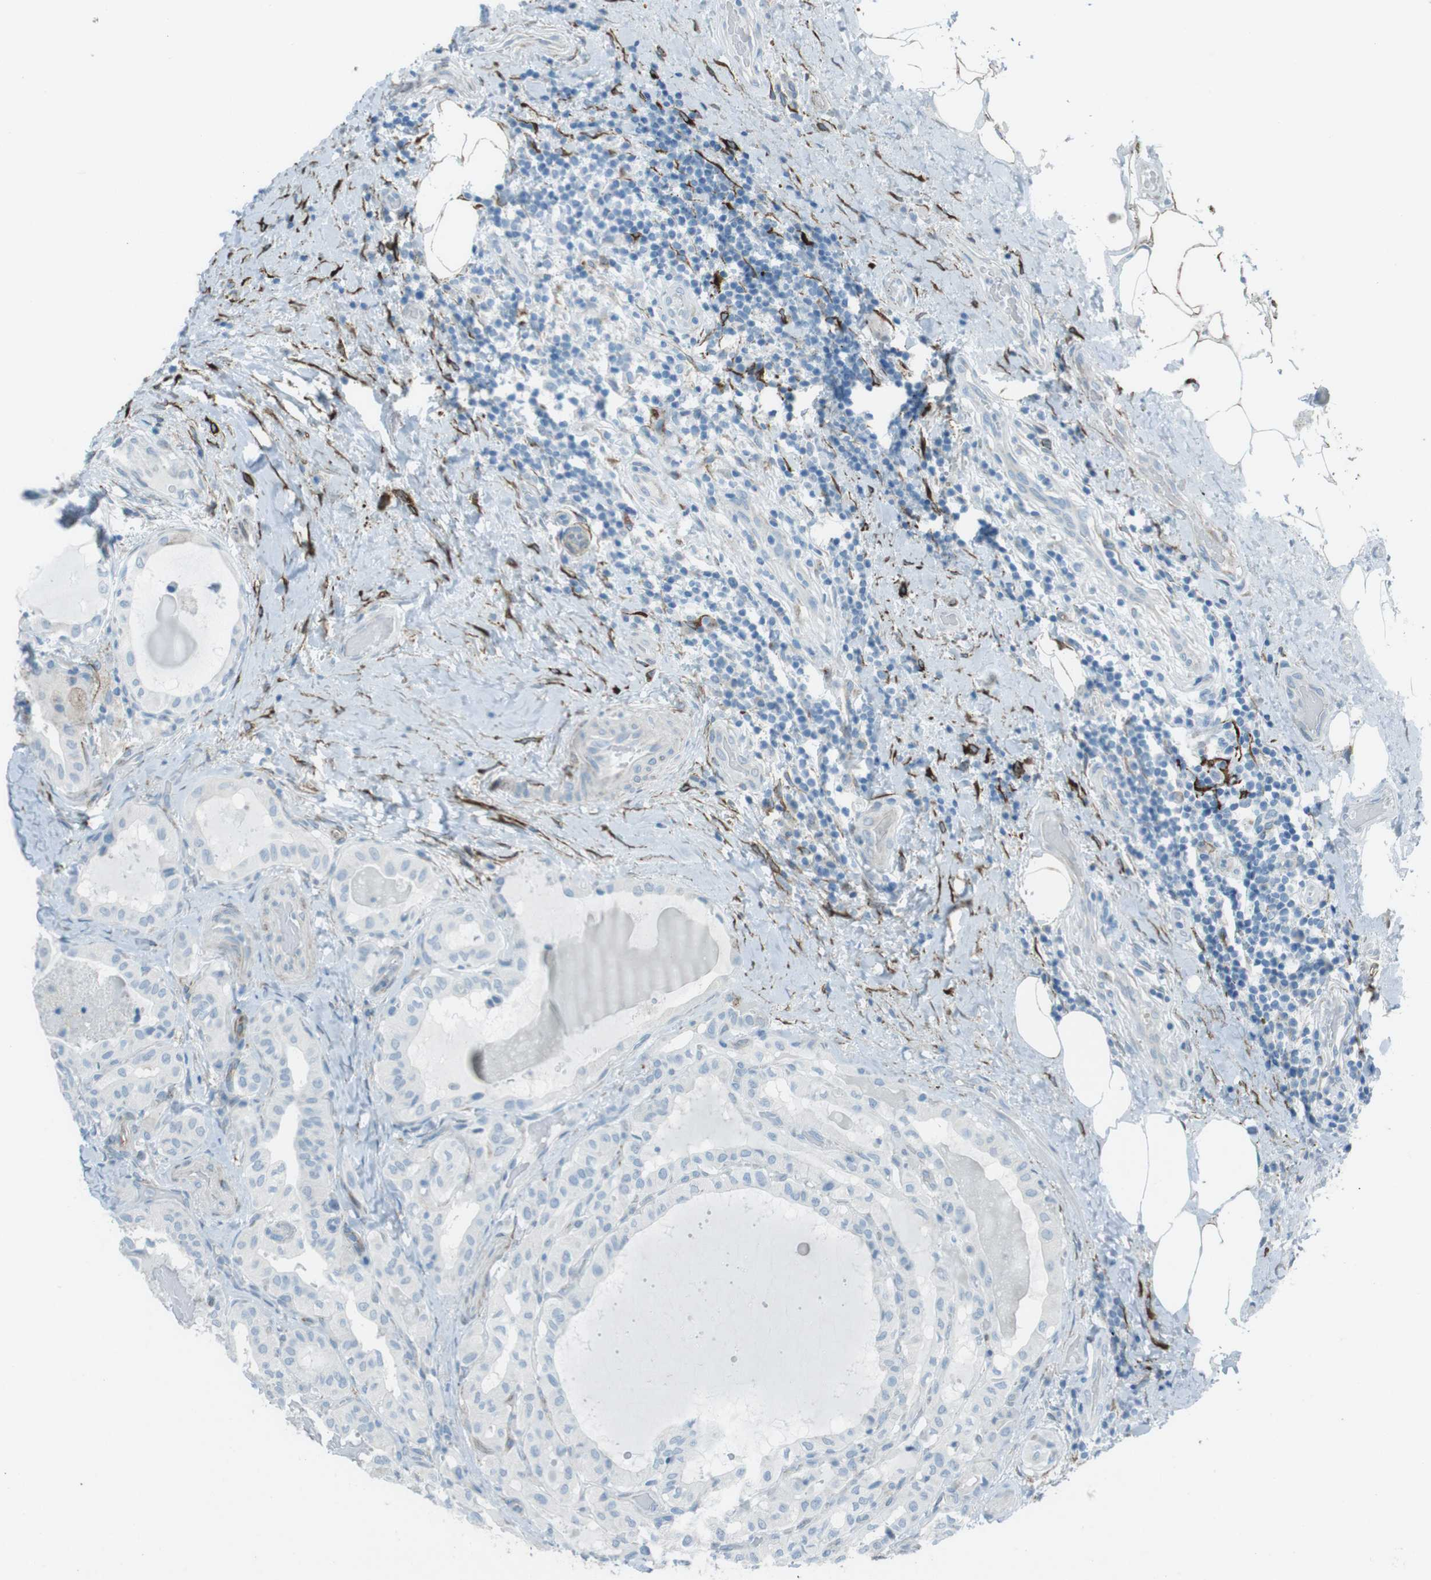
{"staining": {"intensity": "negative", "quantity": "none", "location": "none"}, "tissue": "thyroid cancer", "cell_type": "Tumor cells", "image_type": "cancer", "snomed": [{"axis": "morphology", "description": "Papillary adenocarcinoma, NOS"}, {"axis": "topography", "description": "Thyroid gland"}], "caption": "Tumor cells are negative for brown protein staining in thyroid cancer (papillary adenocarcinoma).", "gene": "TUBB2A", "patient": {"sex": "male", "age": 77}}